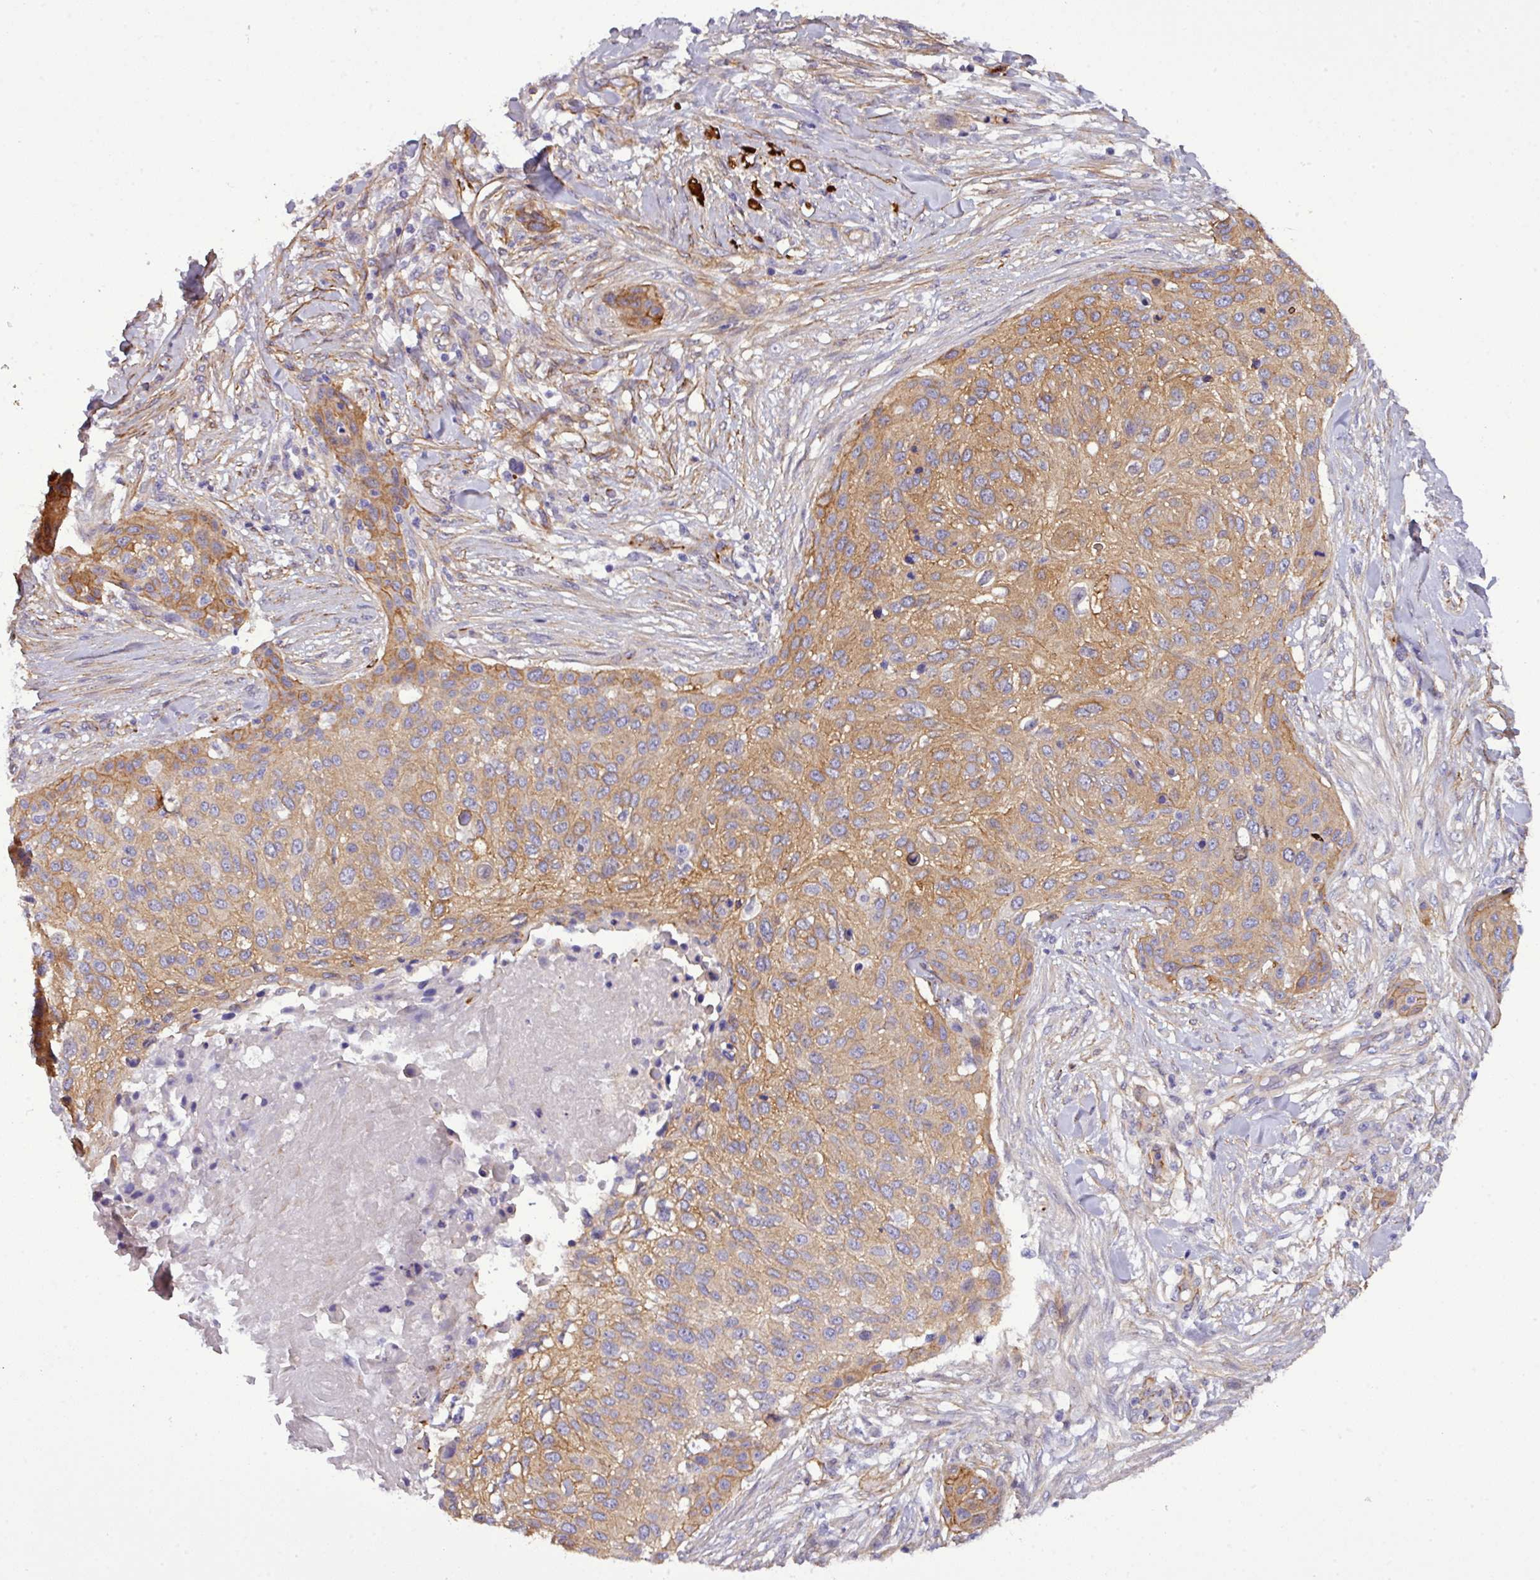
{"staining": {"intensity": "moderate", "quantity": ">75%", "location": "cytoplasmic/membranous"}, "tissue": "skin cancer", "cell_type": "Tumor cells", "image_type": "cancer", "snomed": [{"axis": "morphology", "description": "Squamous cell carcinoma, NOS"}, {"axis": "topography", "description": "Skin"}], "caption": "Human squamous cell carcinoma (skin) stained for a protein (brown) reveals moderate cytoplasmic/membranous positive staining in about >75% of tumor cells.", "gene": "PARD6A", "patient": {"sex": "female", "age": 87}}